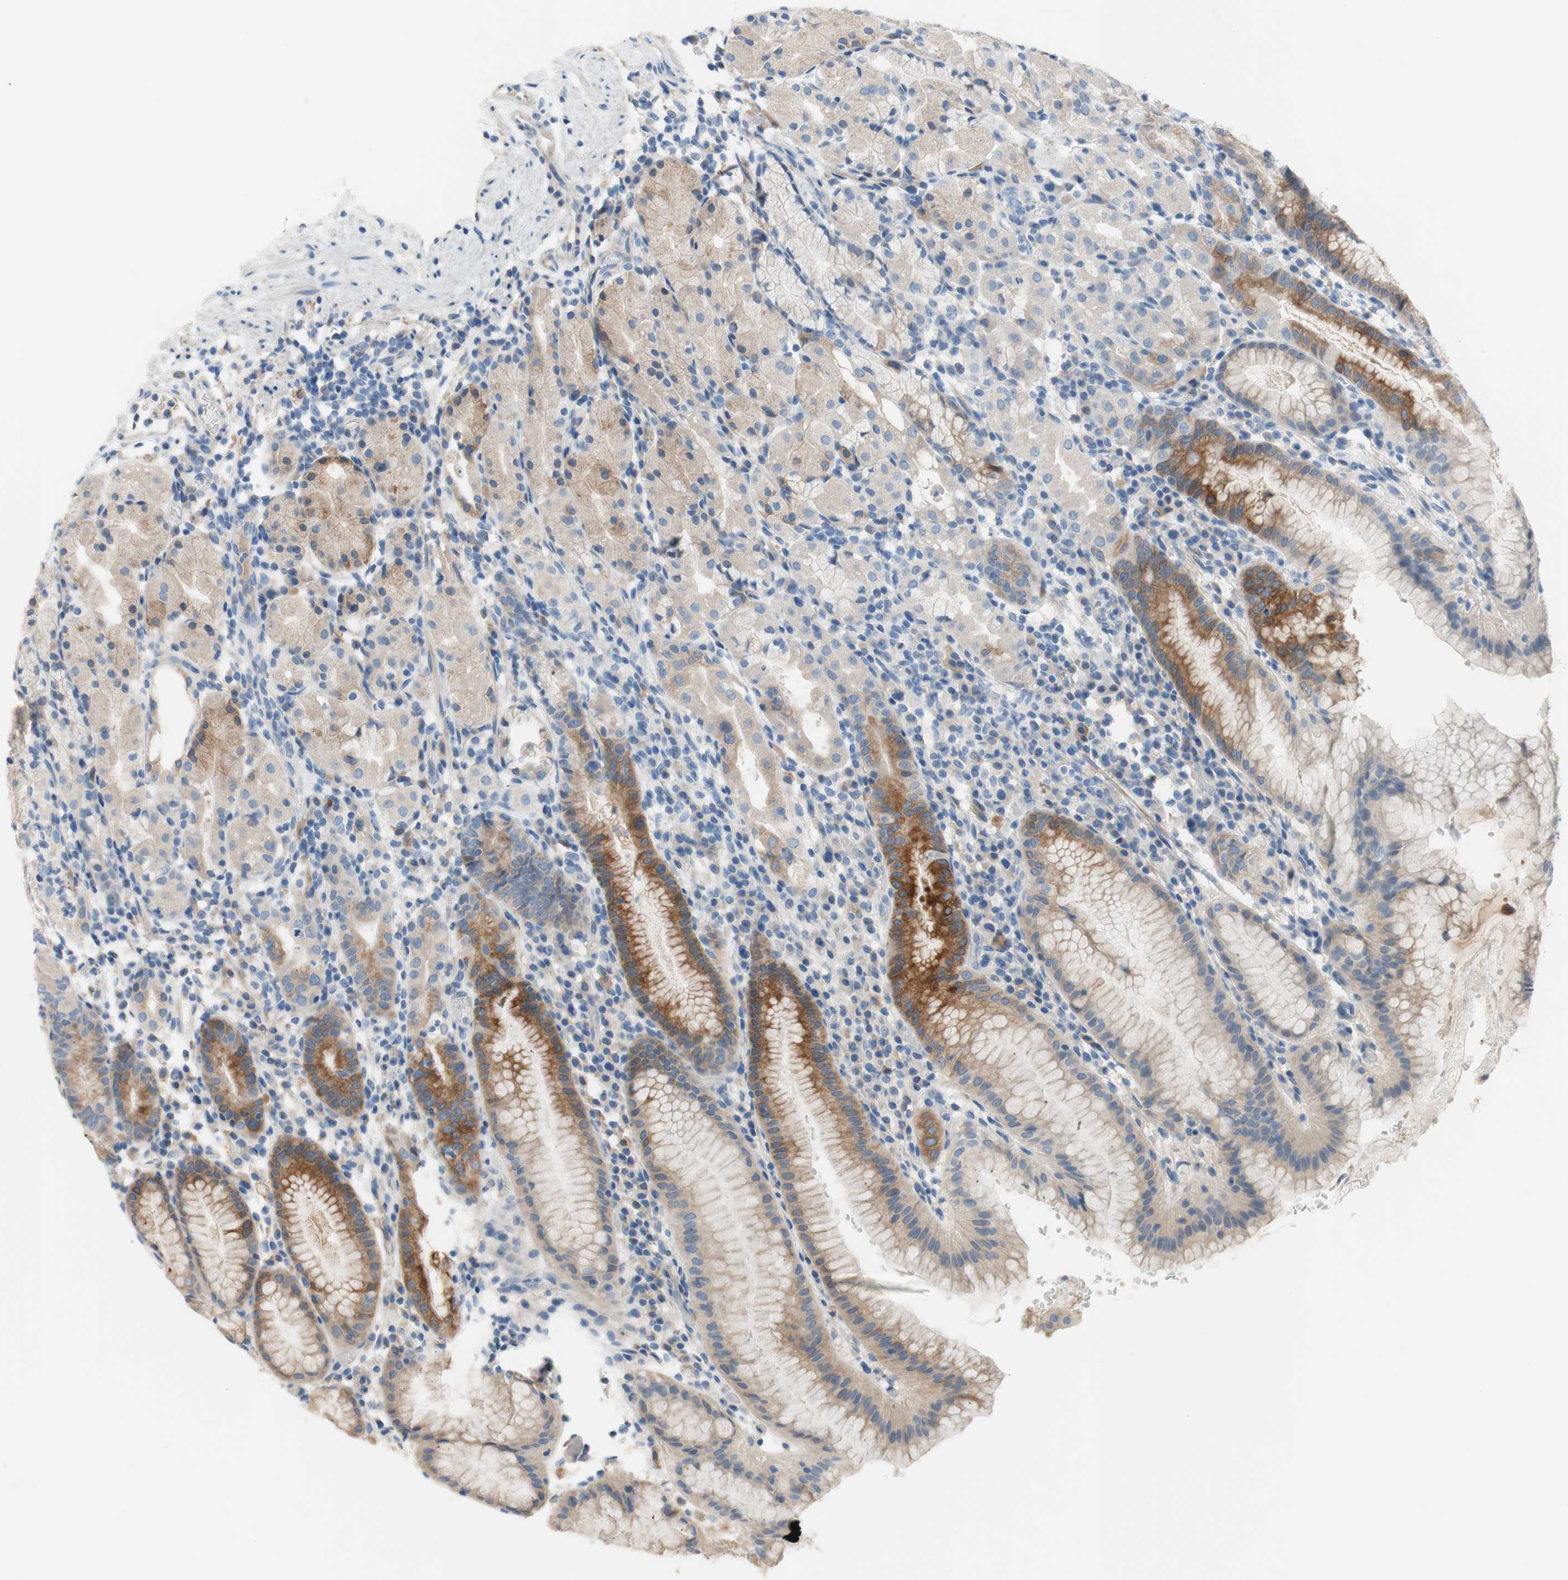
{"staining": {"intensity": "strong", "quantity": "25%-75%", "location": "cytoplasmic/membranous"}, "tissue": "stomach", "cell_type": "Glandular cells", "image_type": "normal", "snomed": [{"axis": "morphology", "description": "Normal tissue, NOS"}, {"axis": "topography", "description": "Stomach"}, {"axis": "topography", "description": "Stomach, lower"}], "caption": "A brown stain highlights strong cytoplasmic/membranous staining of a protein in glandular cells of unremarkable human stomach. (DAB = brown stain, brightfield microscopy at high magnification).", "gene": "FDFT1", "patient": {"sex": "female", "age": 75}}